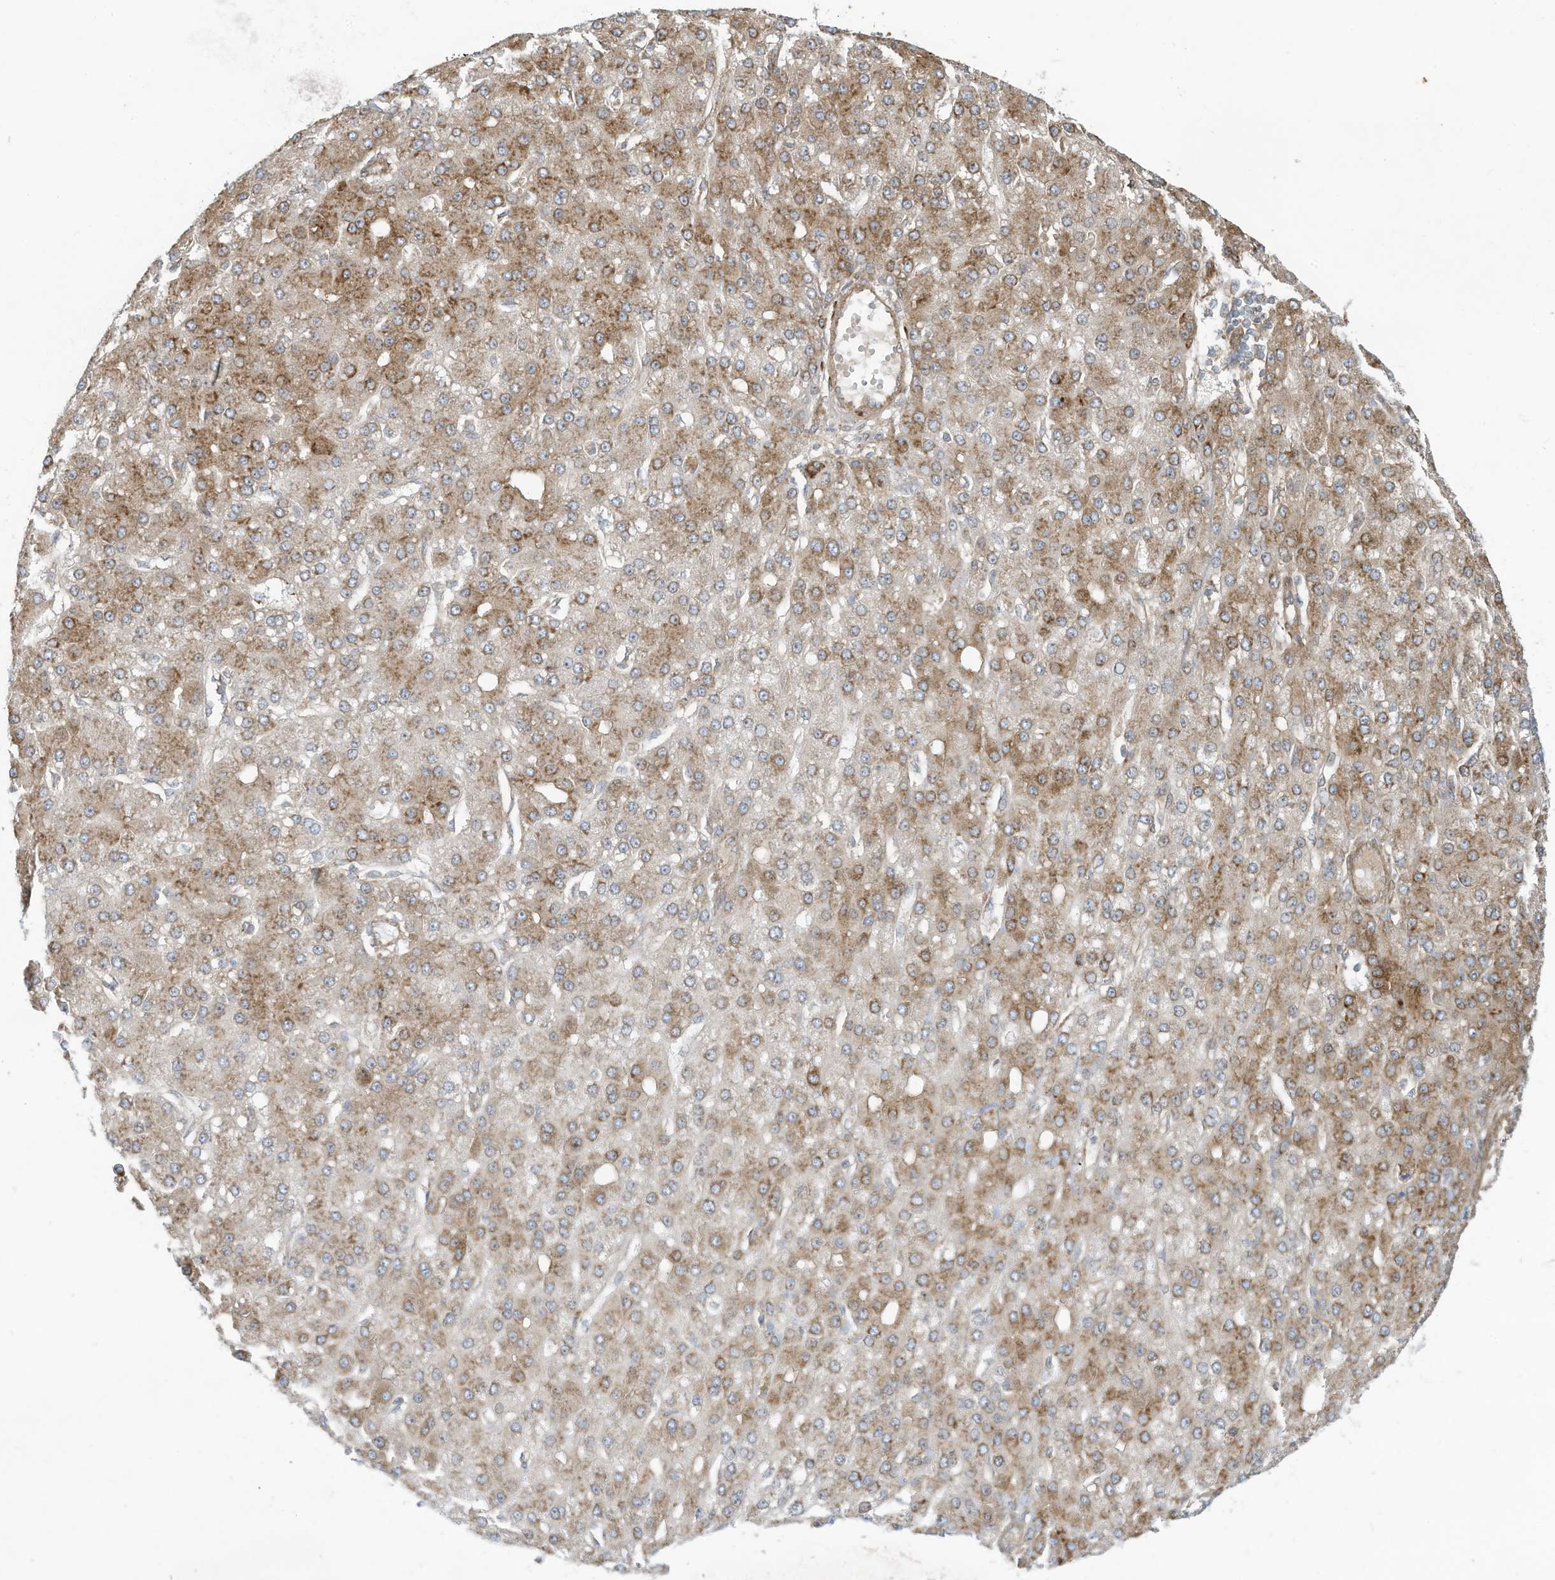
{"staining": {"intensity": "moderate", "quantity": ">75%", "location": "cytoplasmic/membranous"}, "tissue": "liver cancer", "cell_type": "Tumor cells", "image_type": "cancer", "snomed": [{"axis": "morphology", "description": "Carcinoma, Hepatocellular, NOS"}, {"axis": "topography", "description": "Liver"}], "caption": "Hepatocellular carcinoma (liver) stained for a protein (brown) displays moderate cytoplasmic/membranous positive positivity in approximately >75% of tumor cells.", "gene": "DDIT4", "patient": {"sex": "male", "age": 67}}